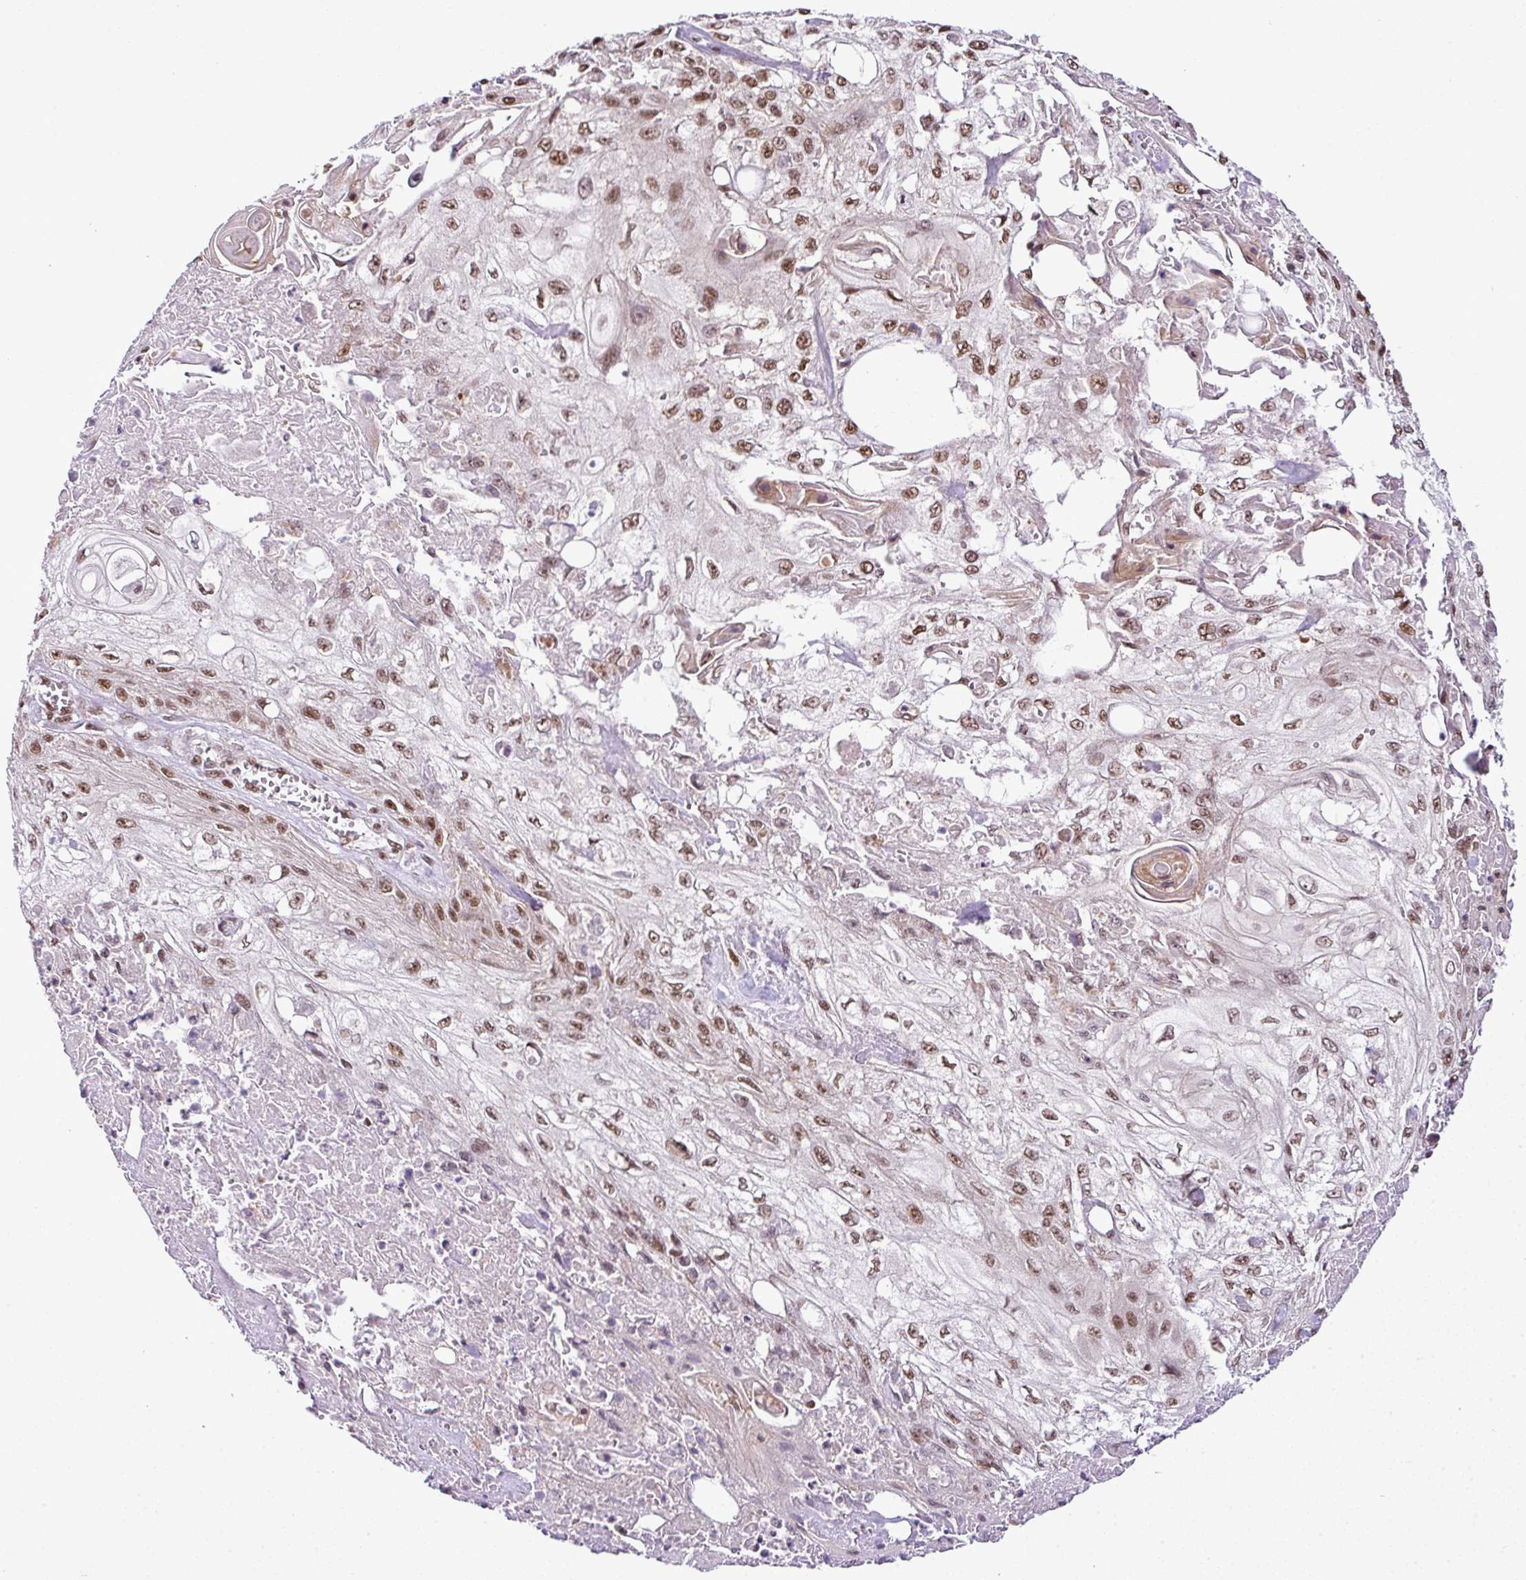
{"staining": {"intensity": "moderate", "quantity": ">75%", "location": "nuclear"}, "tissue": "skin cancer", "cell_type": "Tumor cells", "image_type": "cancer", "snomed": [{"axis": "morphology", "description": "Squamous cell carcinoma, NOS"}, {"axis": "morphology", "description": "Squamous cell carcinoma, metastatic, NOS"}, {"axis": "topography", "description": "Skin"}, {"axis": "topography", "description": "Lymph node"}], "caption": "Squamous cell carcinoma (skin) stained with immunohistochemistry (IHC) displays moderate nuclear expression in approximately >75% of tumor cells.", "gene": "PGAP4", "patient": {"sex": "male", "age": 75}}